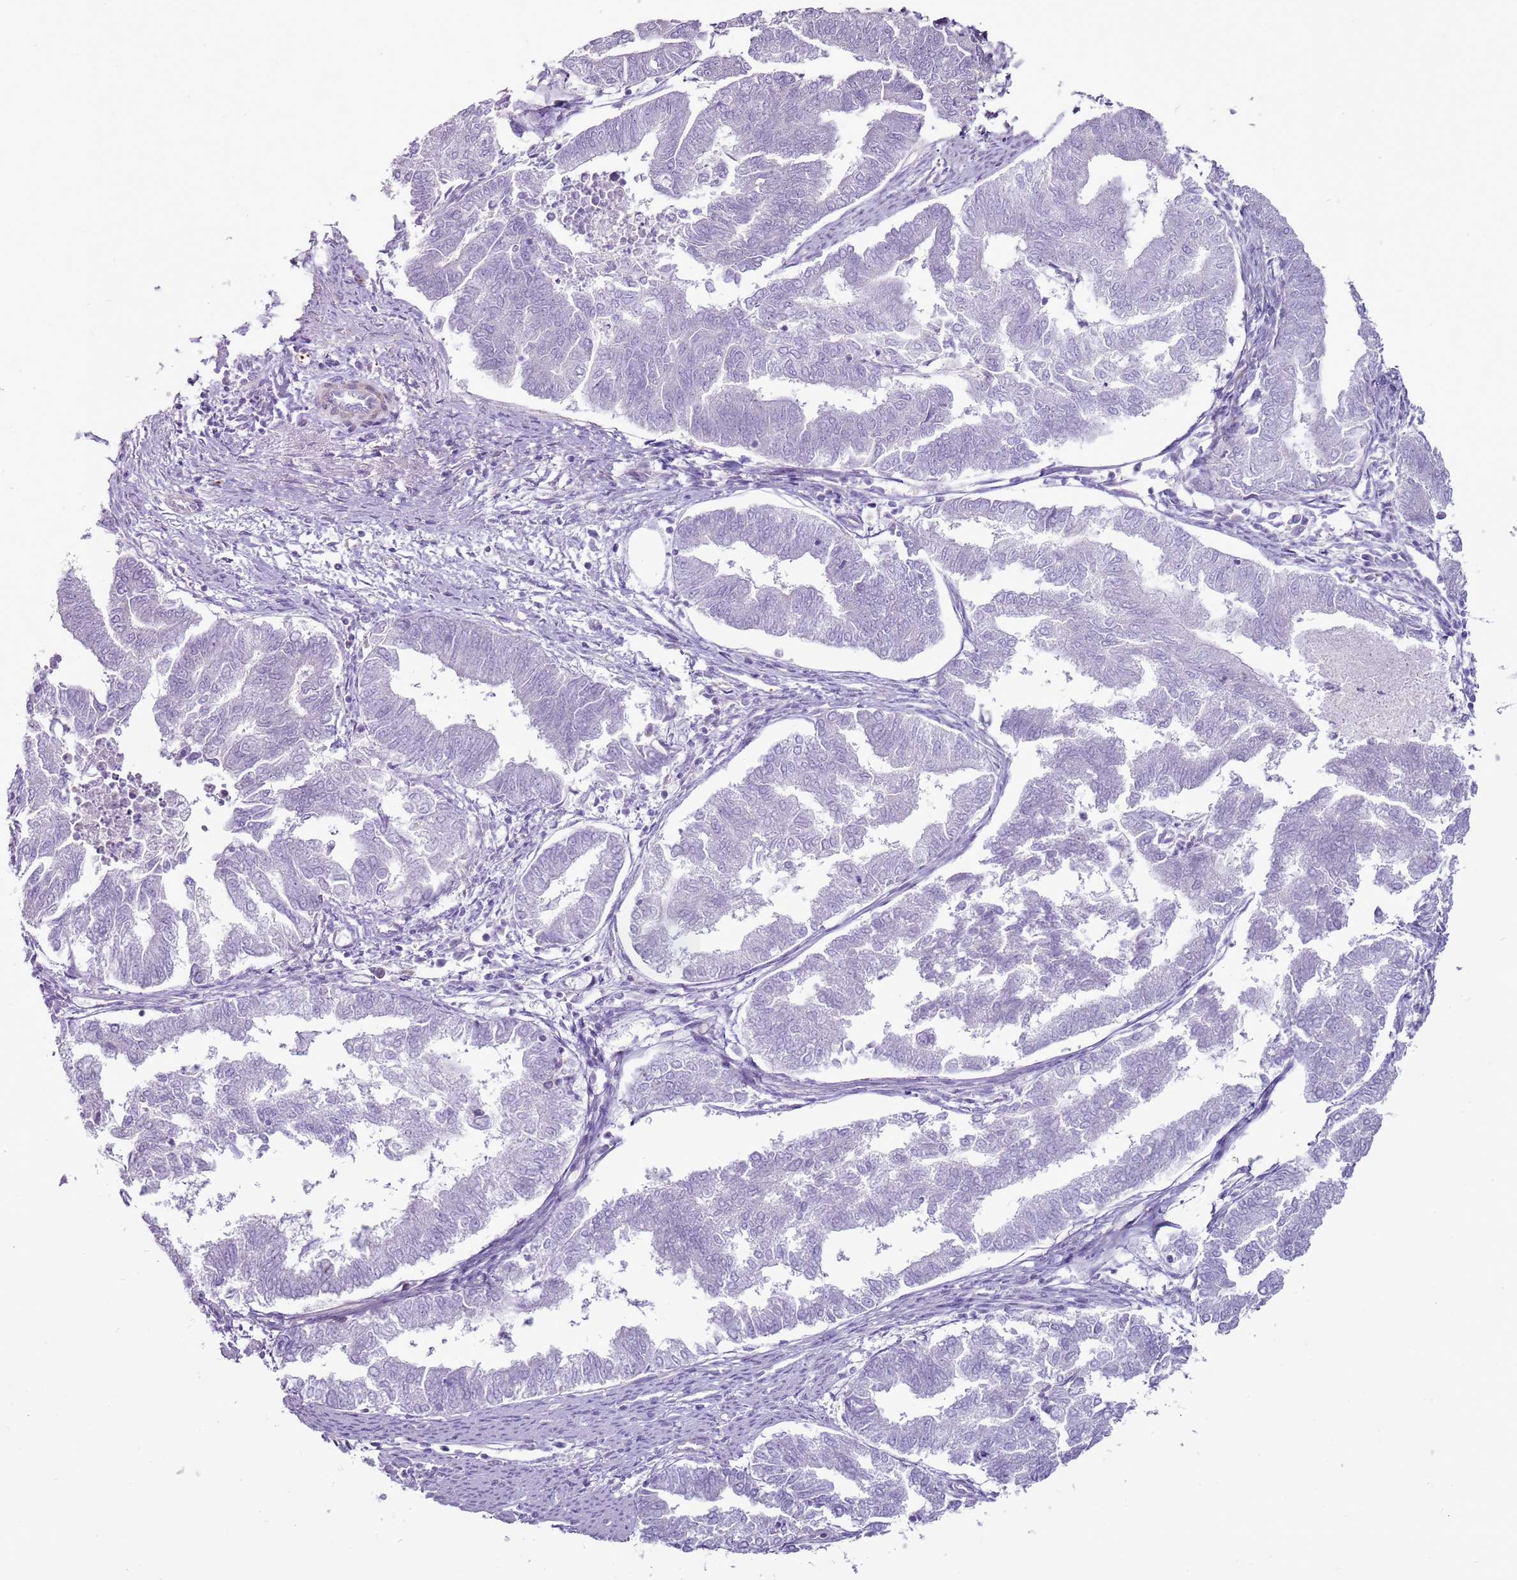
{"staining": {"intensity": "negative", "quantity": "none", "location": "none"}, "tissue": "endometrial cancer", "cell_type": "Tumor cells", "image_type": "cancer", "snomed": [{"axis": "morphology", "description": "Adenocarcinoma, NOS"}, {"axis": "topography", "description": "Endometrium"}], "caption": "DAB immunohistochemical staining of endometrial cancer (adenocarcinoma) demonstrates no significant positivity in tumor cells.", "gene": "CHAC2", "patient": {"sex": "female", "age": 79}}